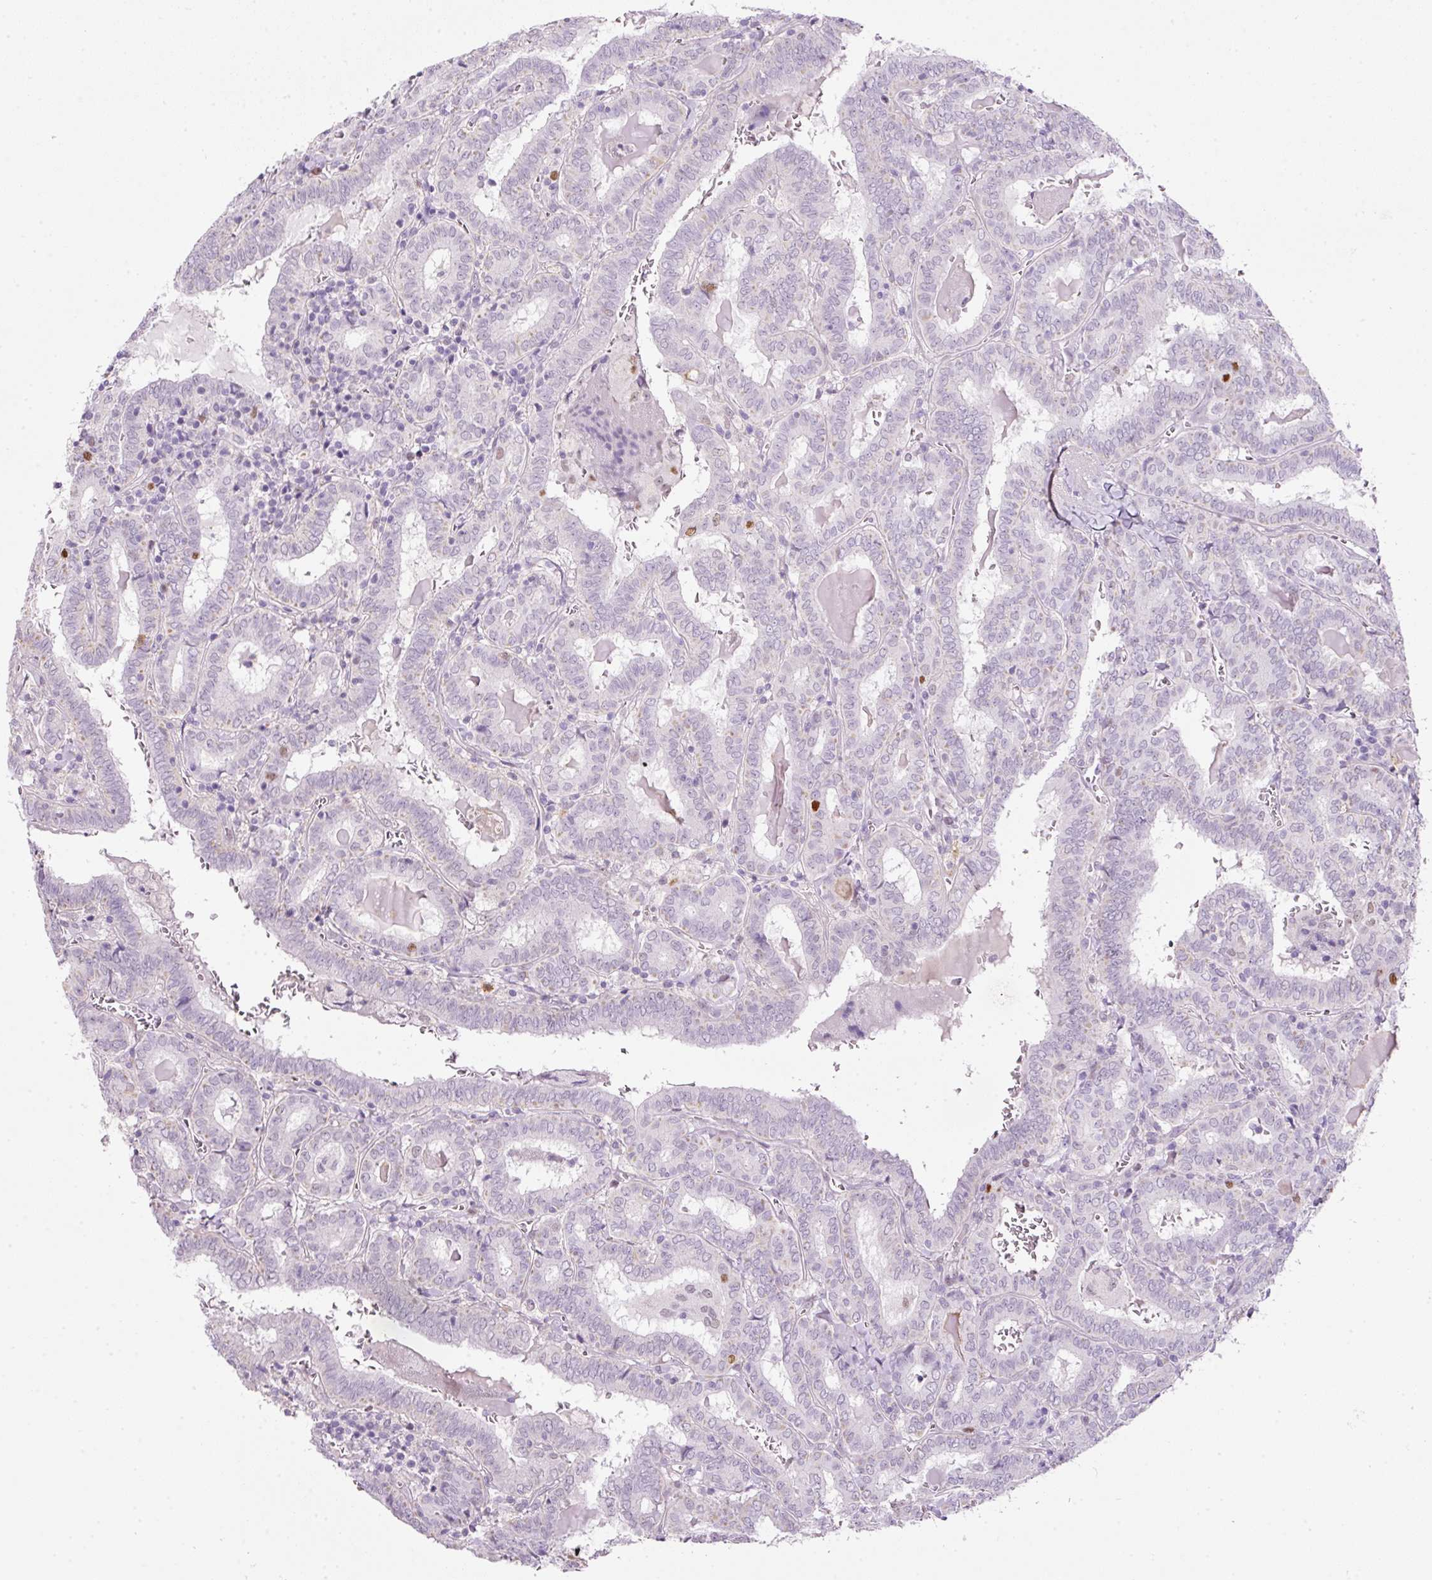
{"staining": {"intensity": "negative", "quantity": "none", "location": "none"}, "tissue": "thyroid cancer", "cell_type": "Tumor cells", "image_type": "cancer", "snomed": [{"axis": "morphology", "description": "Papillary adenocarcinoma, NOS"}, {"axis": "topography", "description": "Thyroid gland"}], "caption": "Histopathology image shows no protein positivity in tumor cells of thyroid cancer tissue. Nuclei are stained in blue.", "gene": "KPNA2", "patient": {"sex": "female", "age": 72}}